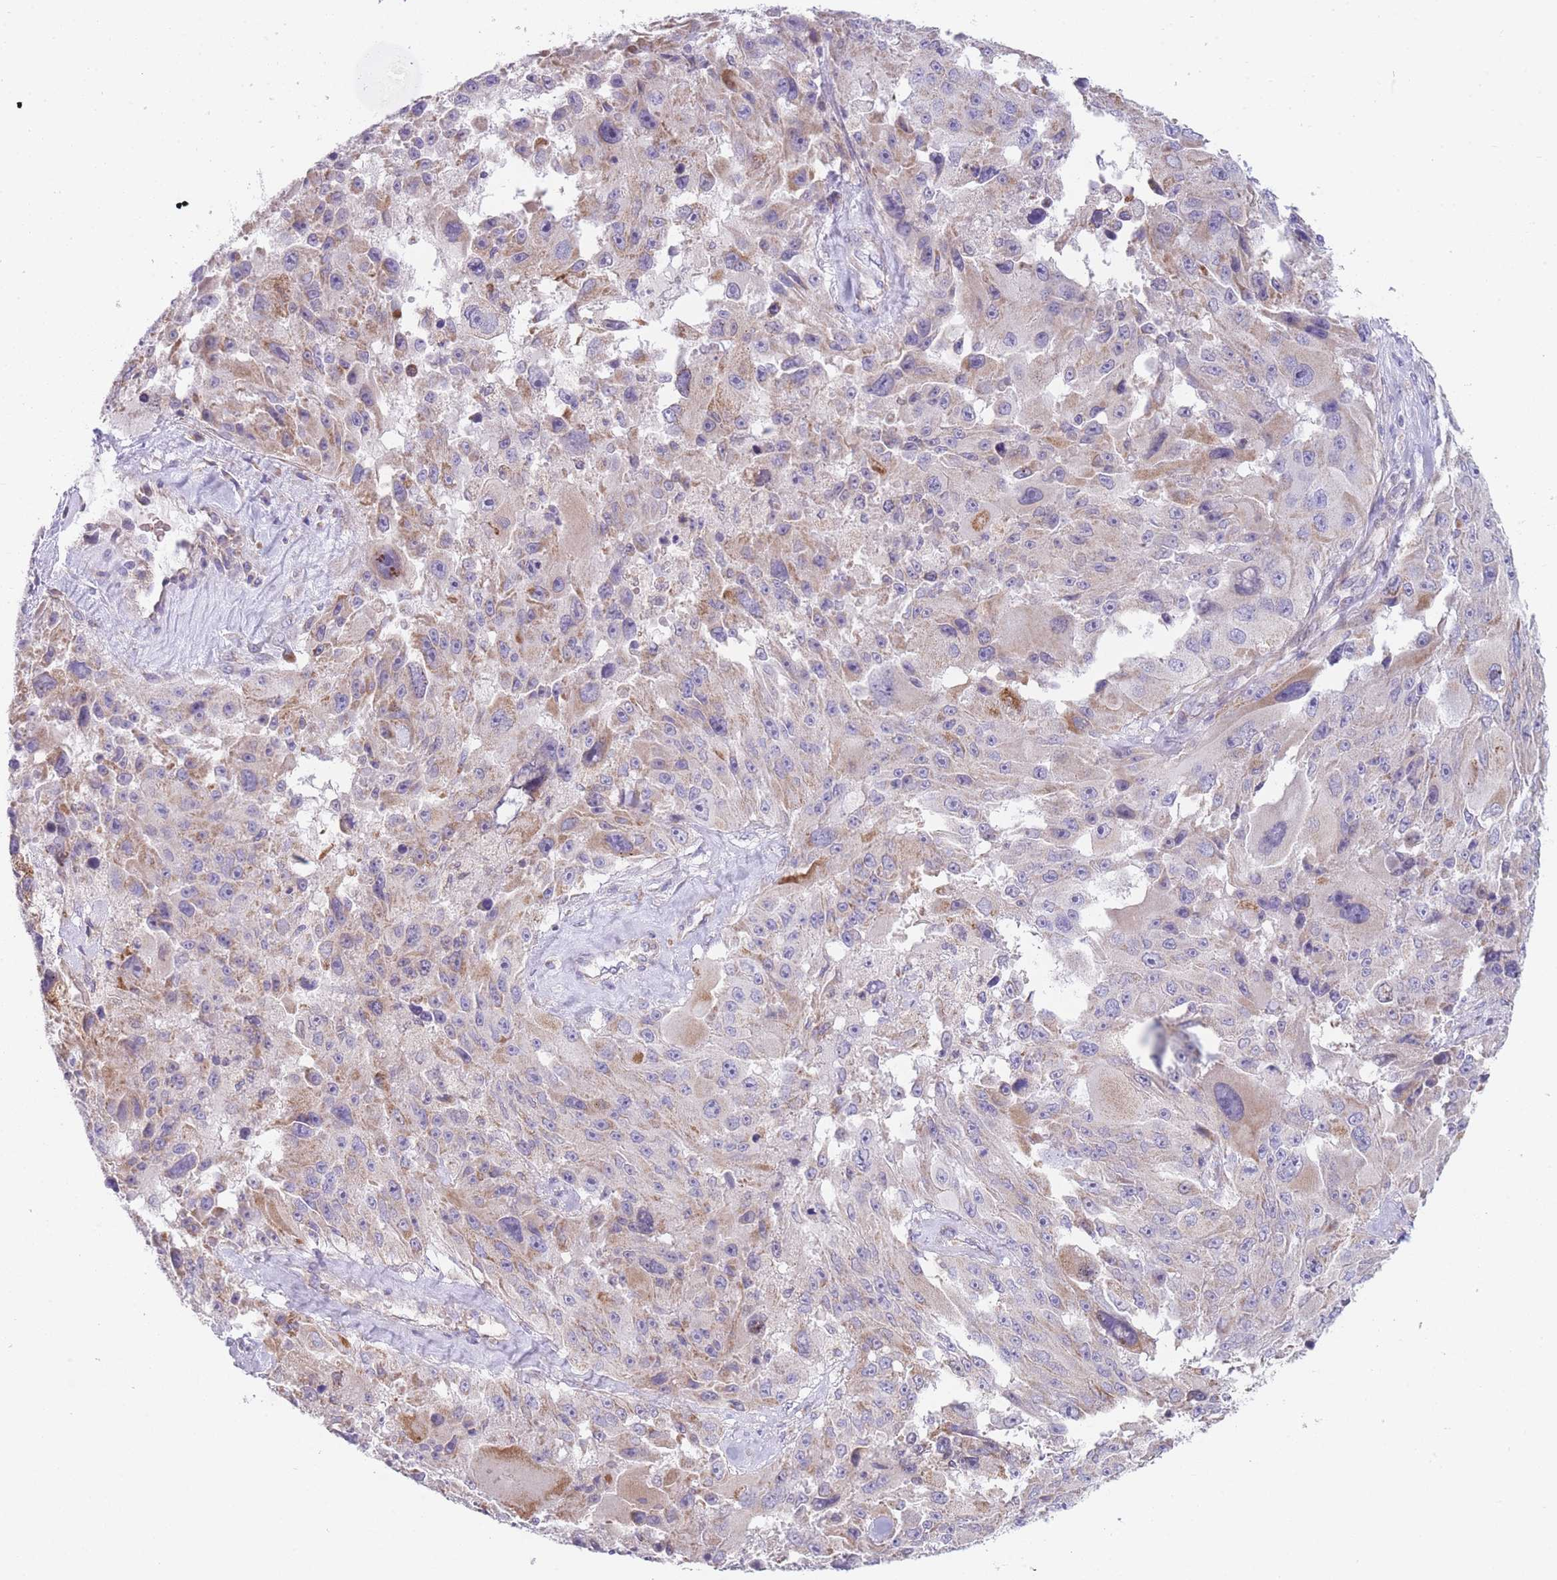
{"staining": {"intensity": "weak", "quantity": "<25%", "location": "cytoplasmic/membranous"}, "tissue": "melanoma", "cell_type": "Tumor cells", "image_type": "cancer", "snomed": [{"axis": "morphology", "description": "Malignant melanoma, Metastatic site"}, {"axis": "topography", "description": "Lymph node"}], "caption": "An IHC image of melanoma is shown. There is no staining in tumor cells of melanoma.", "gene": "SMPD4", "patient": {"sex": "male", "age": 62}}